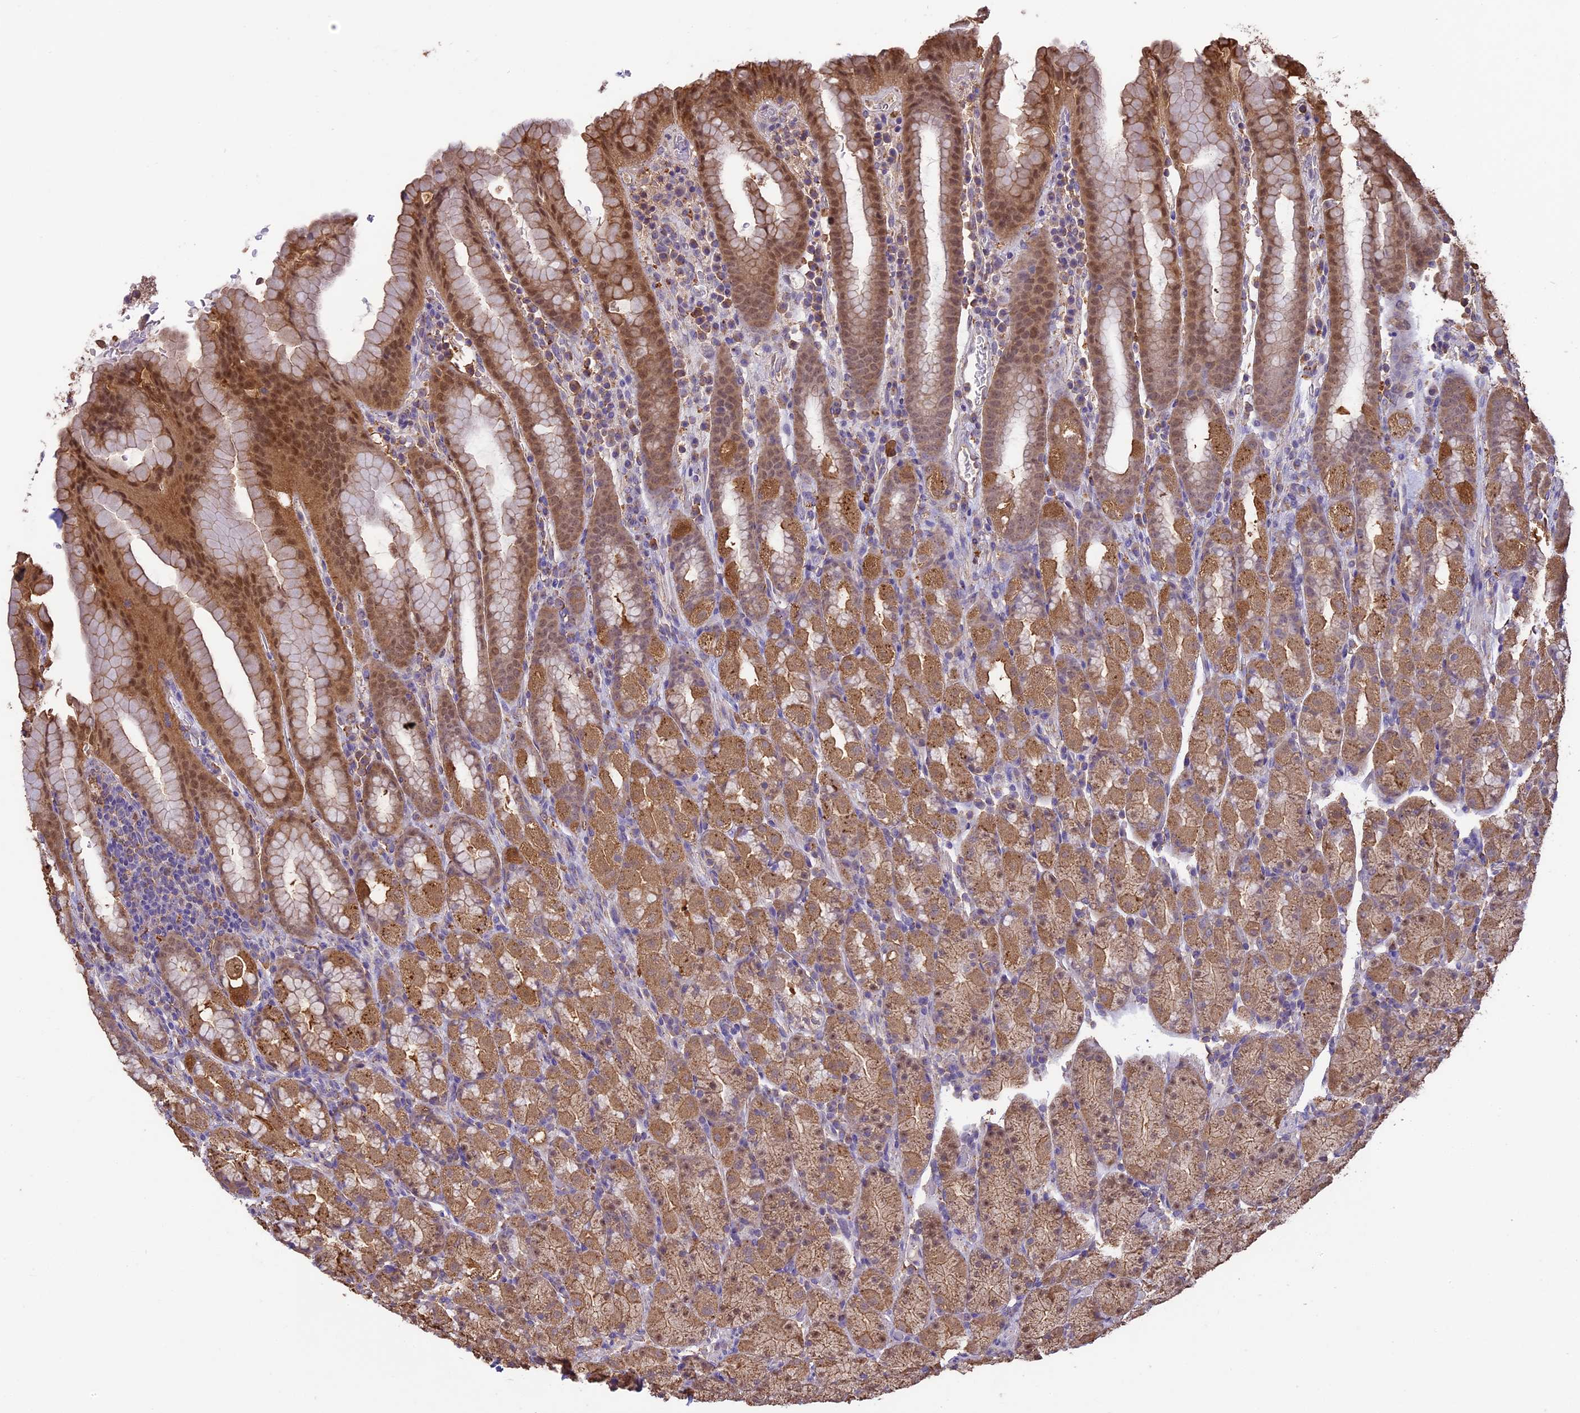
{"staining": {"intensity": "moderate", "quantity": ">75%", "location": "cytoplasmic/membranous,nuclear"}, "tissue": "stomach", "cell_type": "Glandular cells", "image_type": "normal", "snomed": [{"axis": "morphology", "description": "Normal tissue, NOS"}, {"axis": "topography", "description": "Stomach, upper"}, {"axis": "topography", "description": "Stomach, lower"}, {"axis": "topography", "description": "Small intestine"}], "caption": "This image demonstrates benign stomach stained with immunohistochemistry (IHC) to label a protein in brown. The cytoplasmic/membranous,nuclear of glandular cells show moderate positivity for the protein. Nuclei are counter-stained blue.", "gene": "ARHGAP19", "patient": {"sex": "male", "age": 68}}